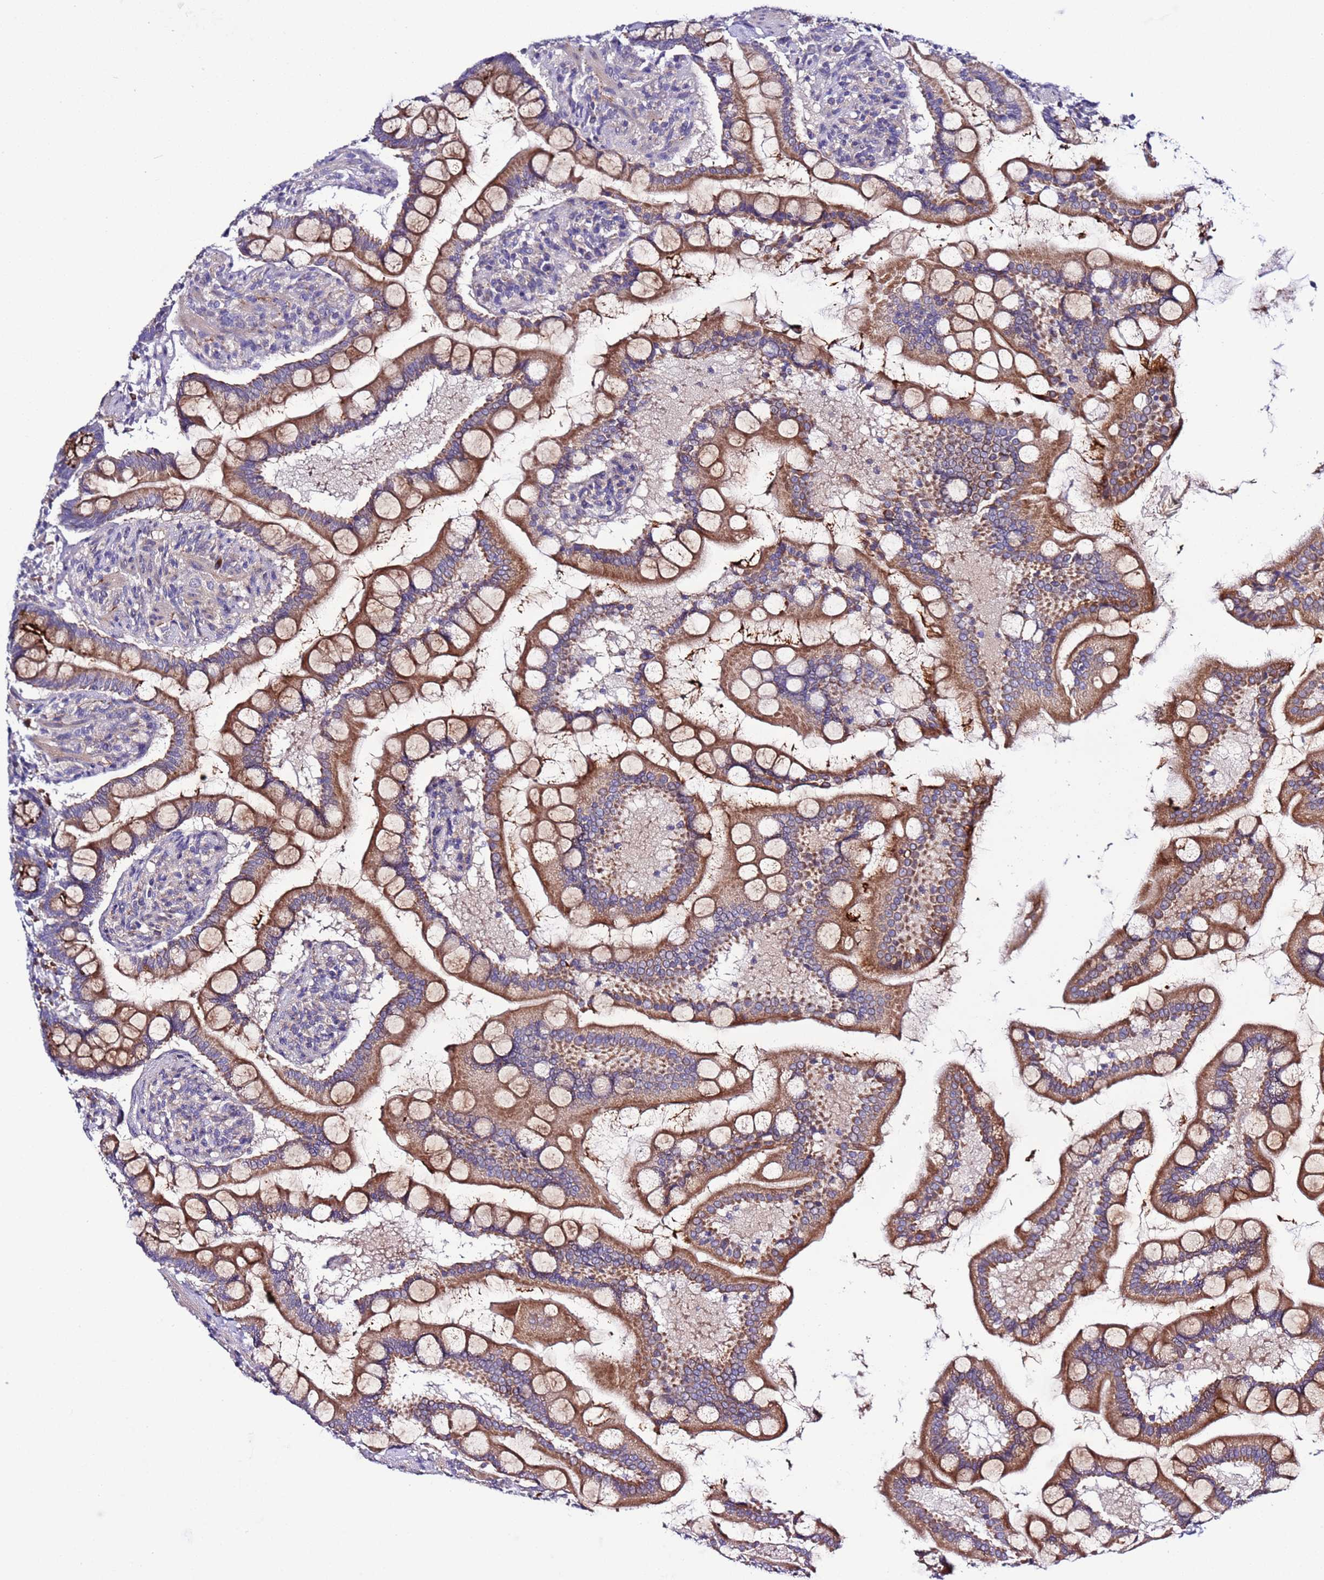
{"staining": {"intensity": "moderate", "quantity": ">75%", "location": "cytoplasmic/membranous"}, "tissue": "small intestine", "cell_type": "Glandular cells", "image_type": "normal", "snomed": [{"axis": "morphology", "description": "Normal tissue, NOS"}, {"axis": "topography", "description": "Small intestine"}], "caption": "An immunohistochemistry histopathology image of unremarkable tissue is shown. Protein staining in brown shows moderate cytoplasmic/membranous positivity in small intestine within glandular cells. Using DAB (3,3'-diaminobenzidine) (brown) and hematoxylin (blue) stains, captured at high magnification using brightfield microscopy.", "gene": "SPCS1", "patient": {"sex": "male", "age": 41}}